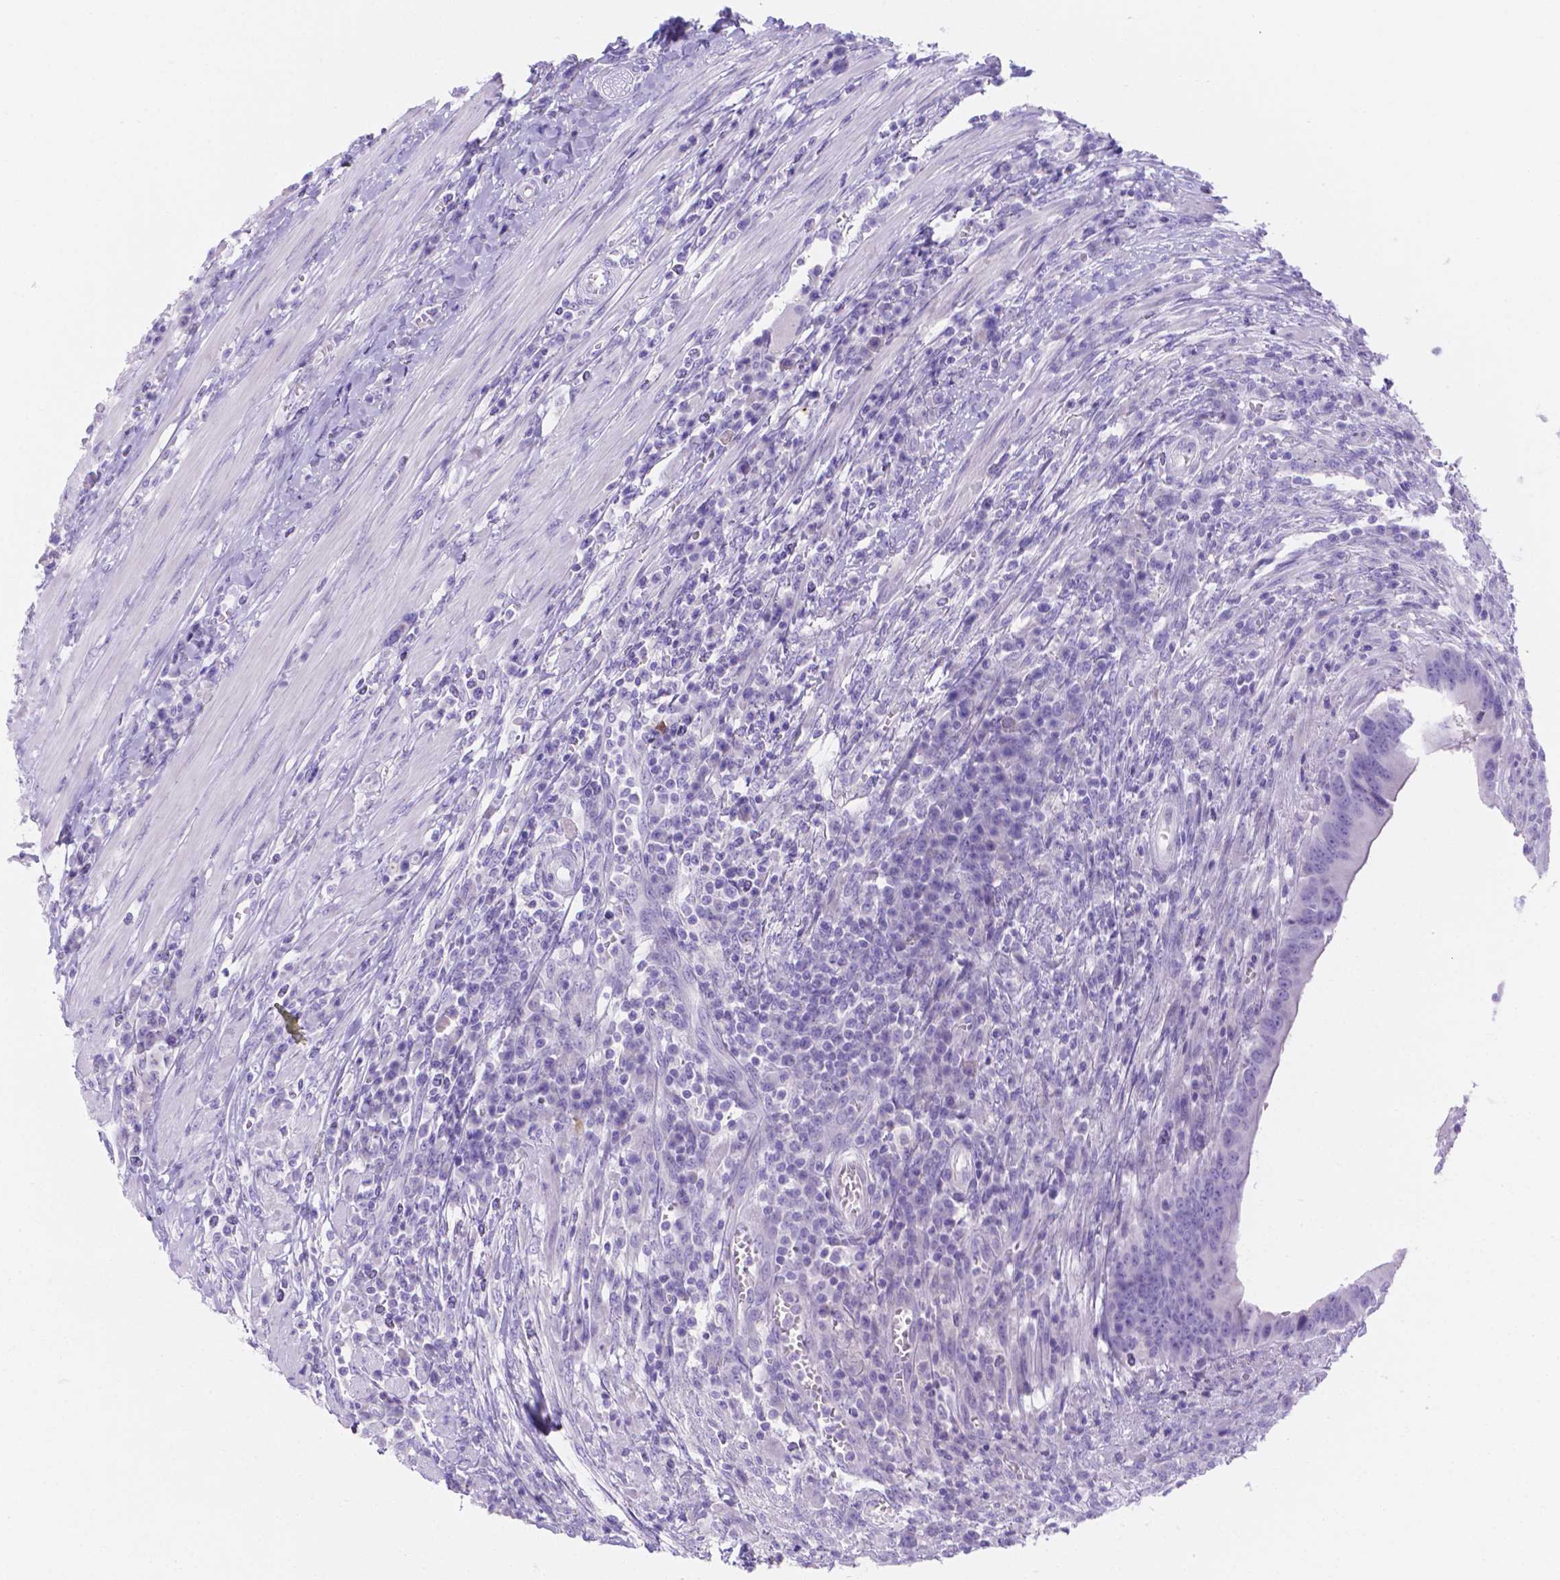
{"staining": {"intensity": "negative", "quantity": "none", "location": "none"}, "tissue": "colorectal cancer", "cell_type": "Tumor cells", "image_type": "cancer", "snomed": [{"axis": "morphology", "description": "Adenocarcinoma, NOS"}, {"axis": "topography", "description": "Colon"}], "caption": "IHC of colorectal cancer displays no staining in tumor cells.", "gene": "MLN", "patient": {"sex": "male", "age": 65}}